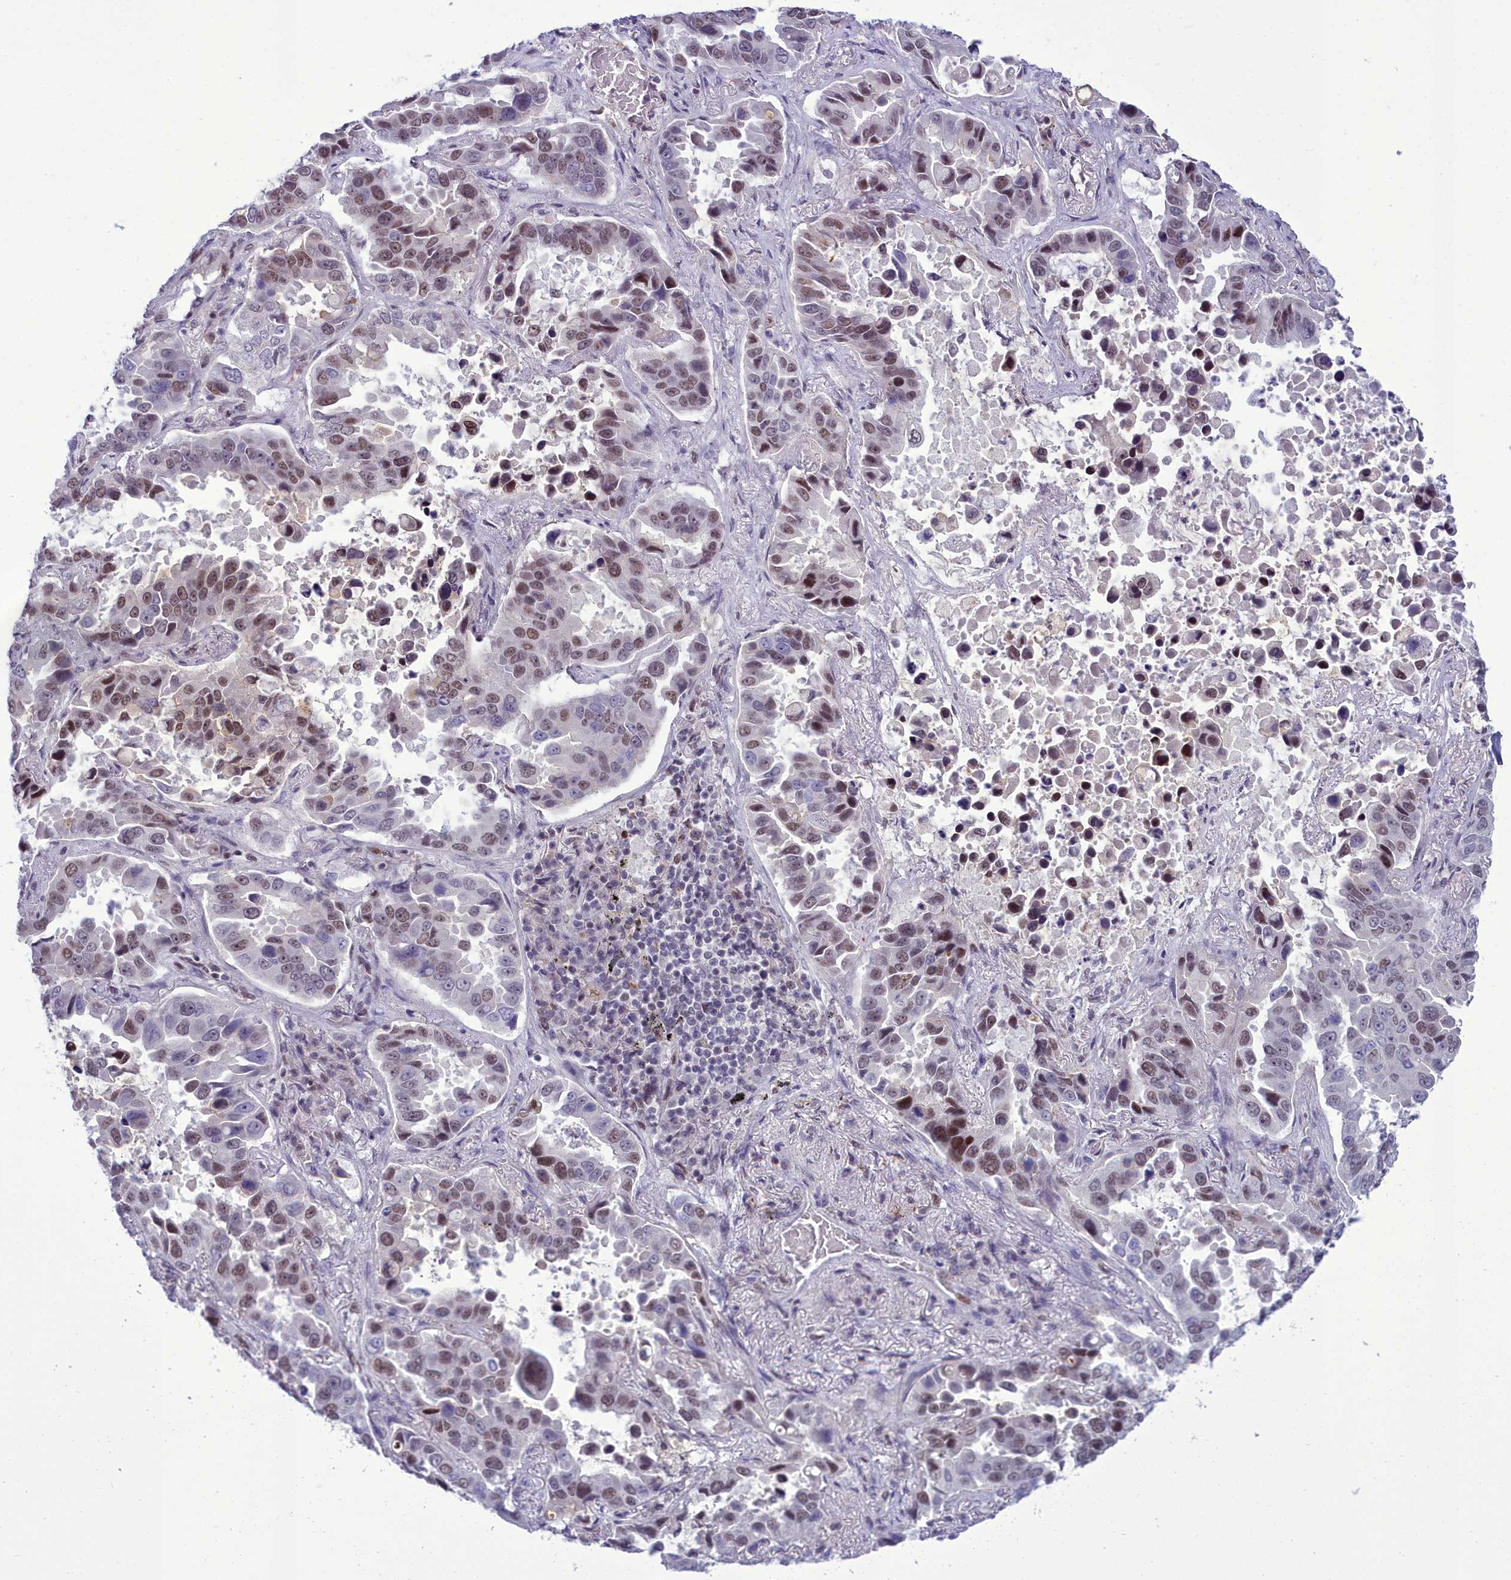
{"staining": {"intensity": "moderate", "quantity": "25%-75%", "location": "nuclear"}, "tissue": "lung cancer", "cell_type": "Tumor cells", "image_type": "cancer", "snomed": [{"axis": "morphology", "description": "Adenocarcinoma, NOS"}, {"axis": "topography", "description": "Lung"}], "caption": "Lung adenocarcinoma tissue shows moderate nuclear expression in approximately 25%-75% of tumor cells, visualized by immunohistochemistry.", "gene": "CEACAM19", "patient": {"sex": "male", "age": 64}}